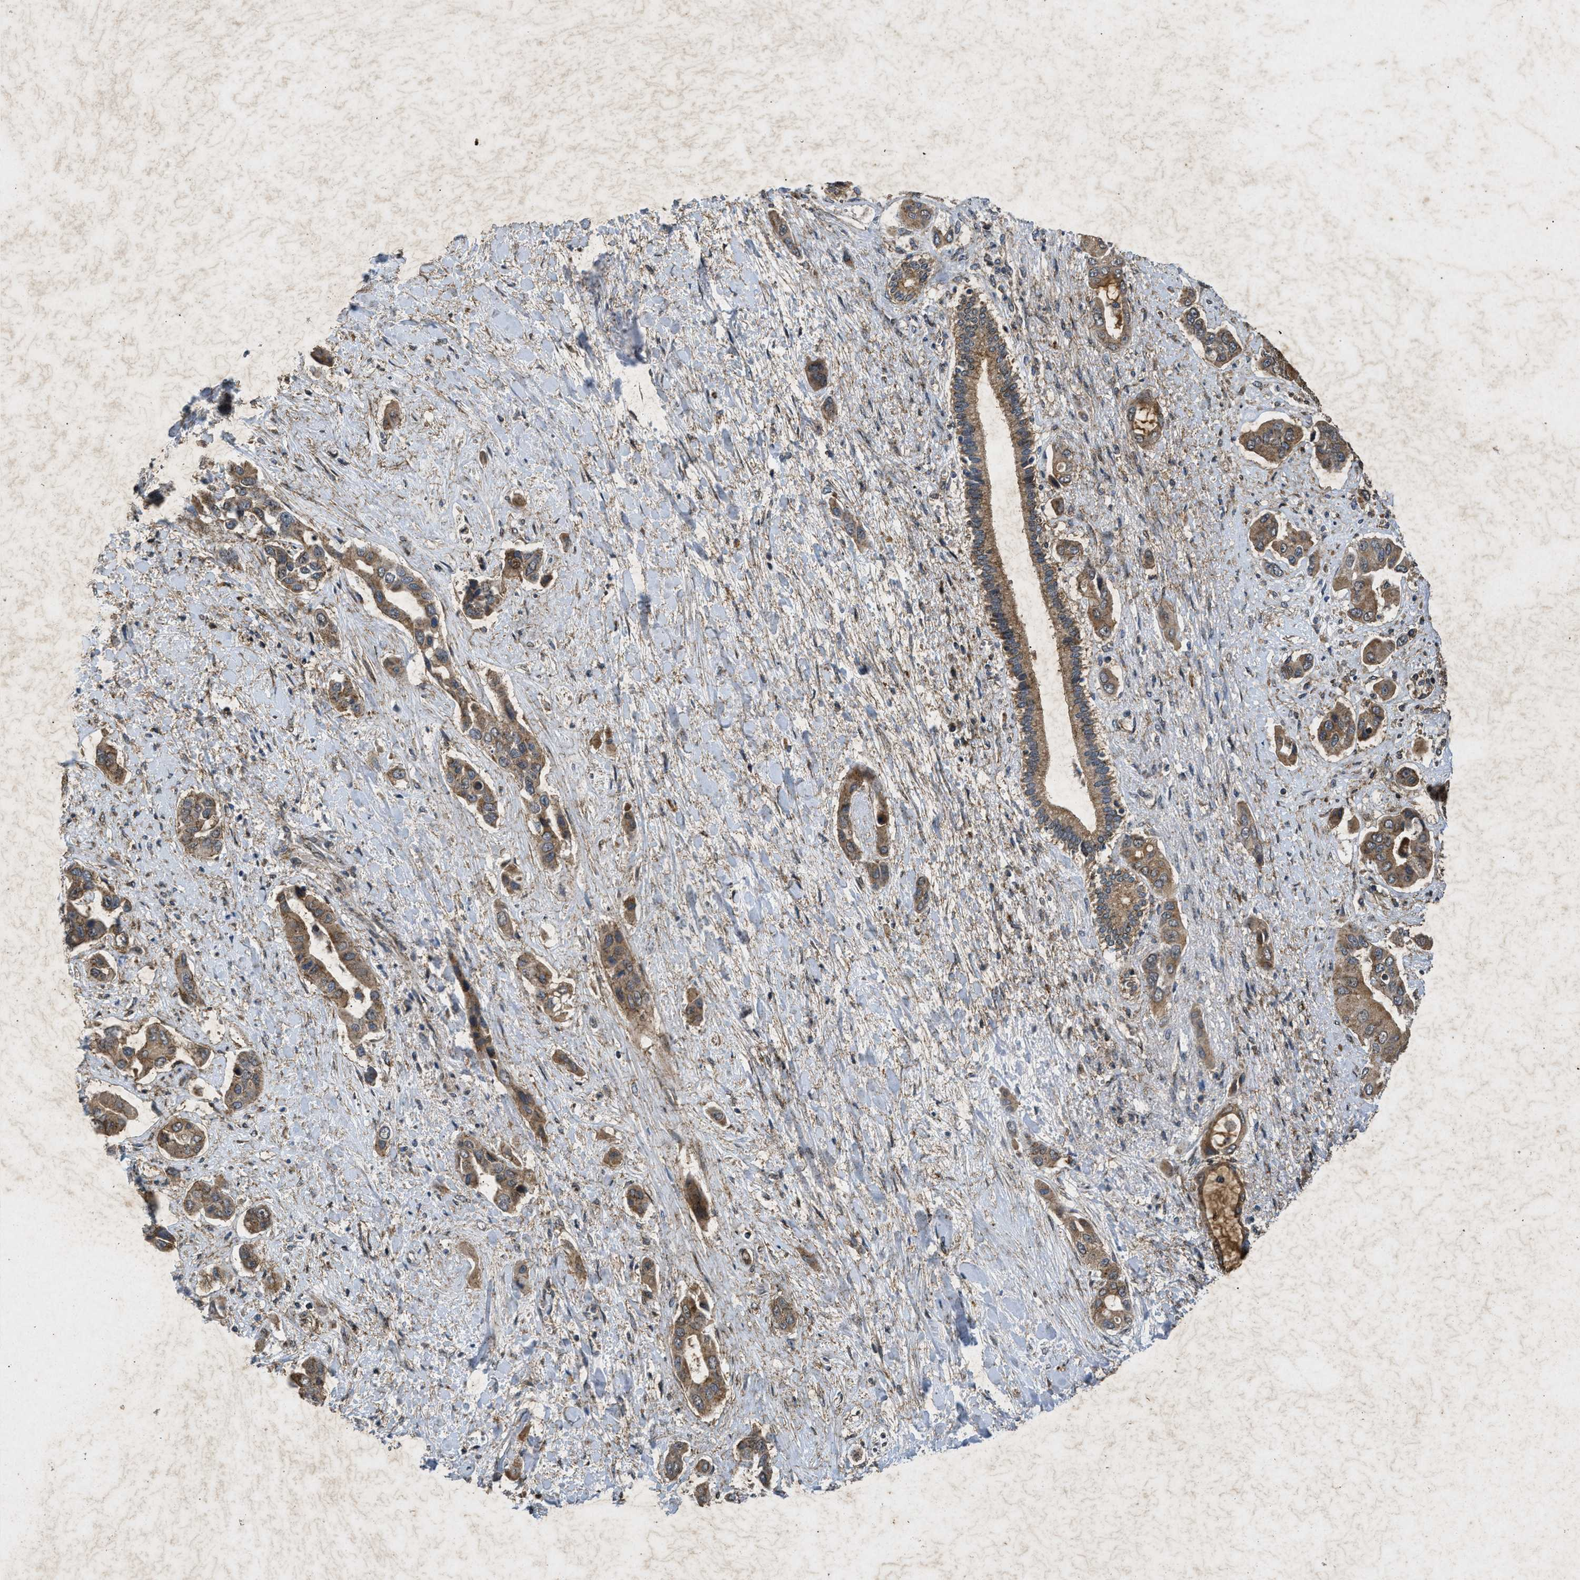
{"staining": {"intensity": "moderate", "quantity": ">75%", "location": "cytoplasmic/membranous"}, "tissue": "liver cancer", "cell_type": "Tumor cells", "image_type": "cancer", "snomed": [{"axis": "morphology", "description": "Cholangiocarcinoma"}, {"axis": "topography", "description": "Liver"}], "caption": "Liver cancer (cholangiocarcinoma) stained with a protein marker displays moderate staining in tumor cells.", "gene": "PRKG2", "patient": {"sex": "female", "age": 52}}